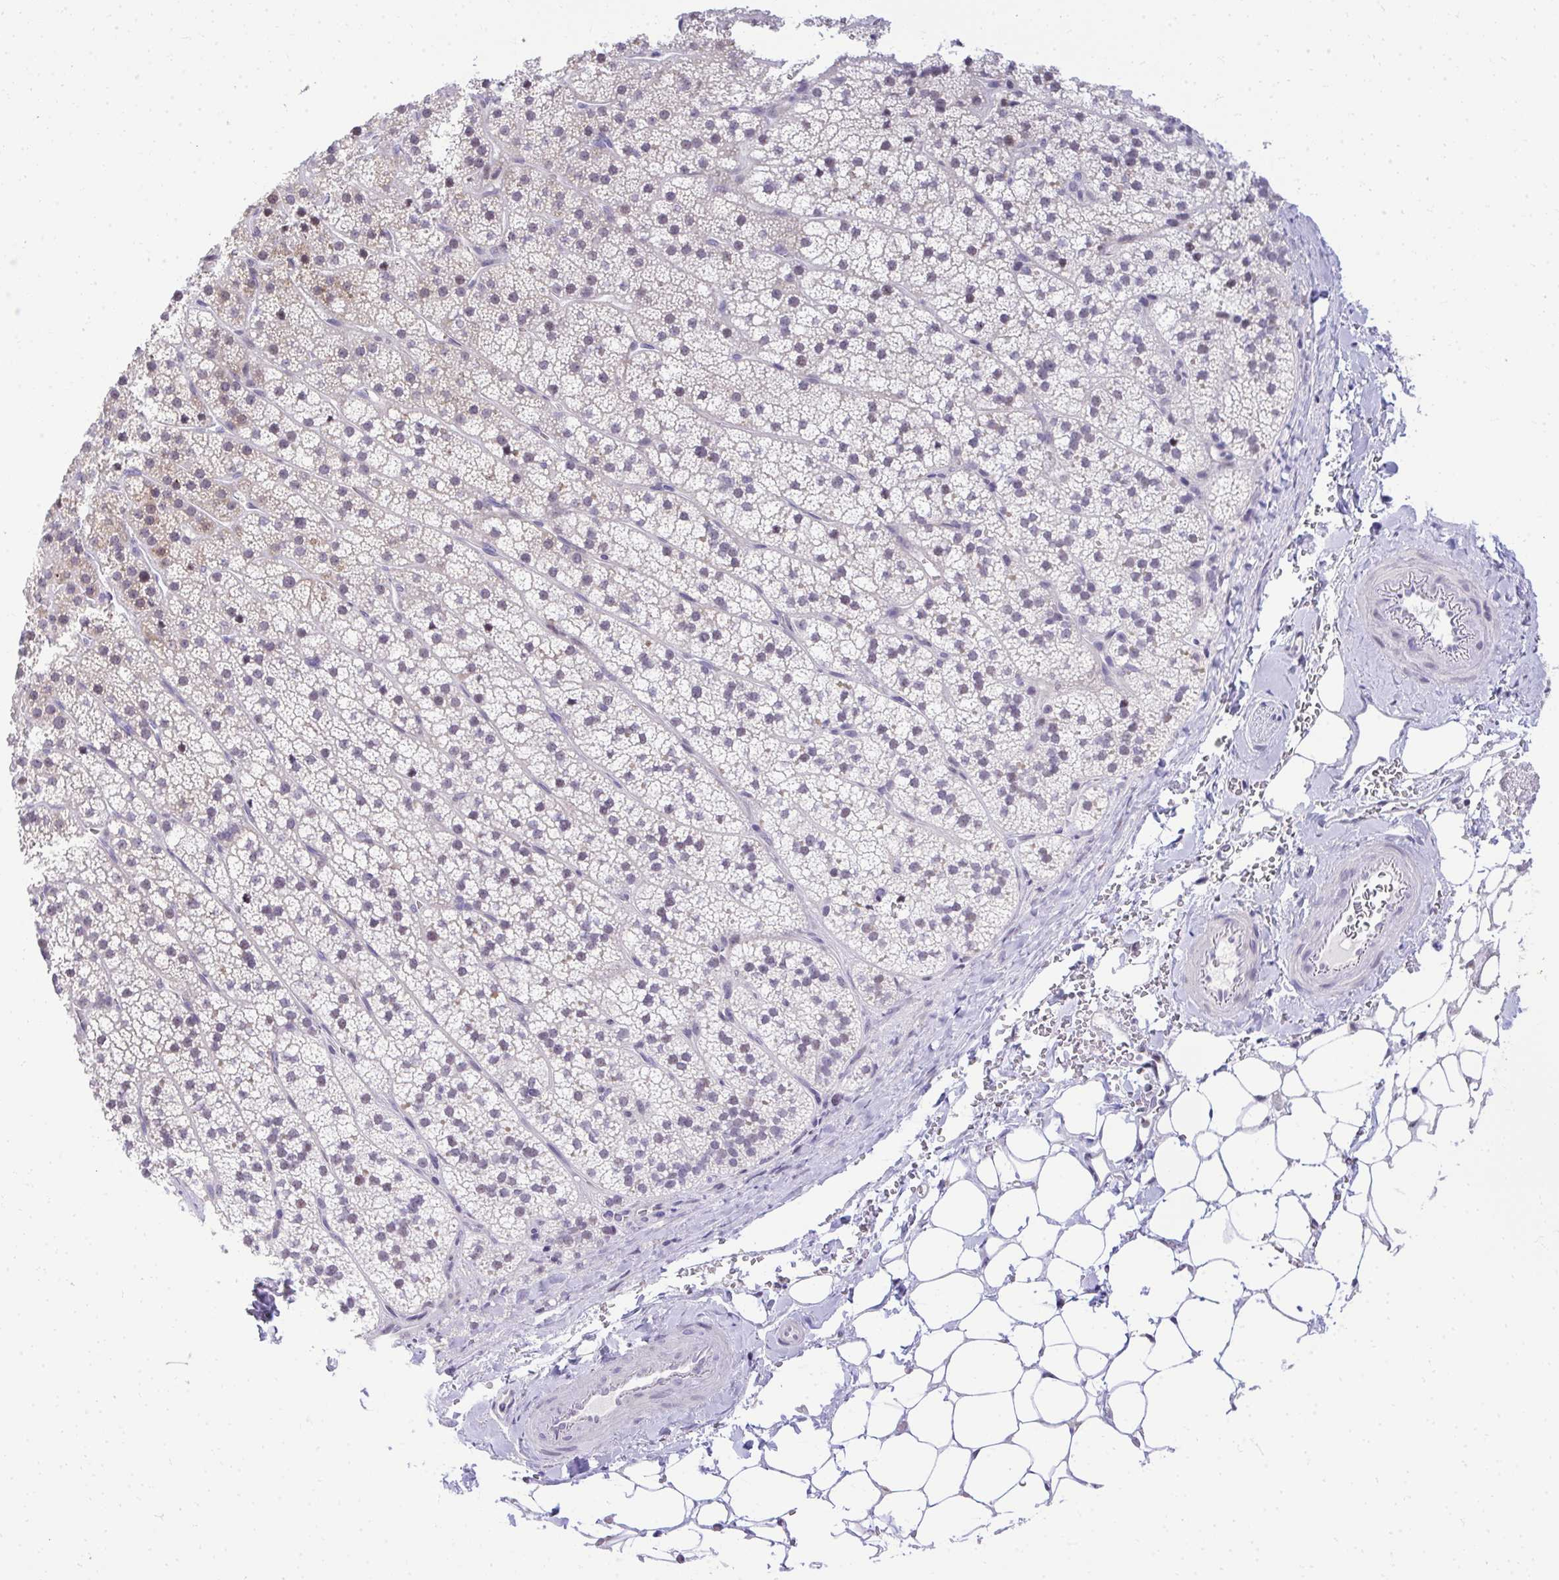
{"staining": {"intensity": "negative", "quantity": "none", "location": "none"}, "tissue": "adrenal gland", "cell_type": "Glandular cells", "image_type": "normal", "snomed": [{"axis": "morphology", "description": "Normal tissue, NOS"}, {"axis": "topography", "description": "Adrenal gland"}], "caption": "Immunohistochemistry (IHC) histopathology image of normal adrenal gland stained for a protein (brown), which shows no expression in glandular cells.", "gene": "EID3", "patient": {"sex": "male", "age": 53}}